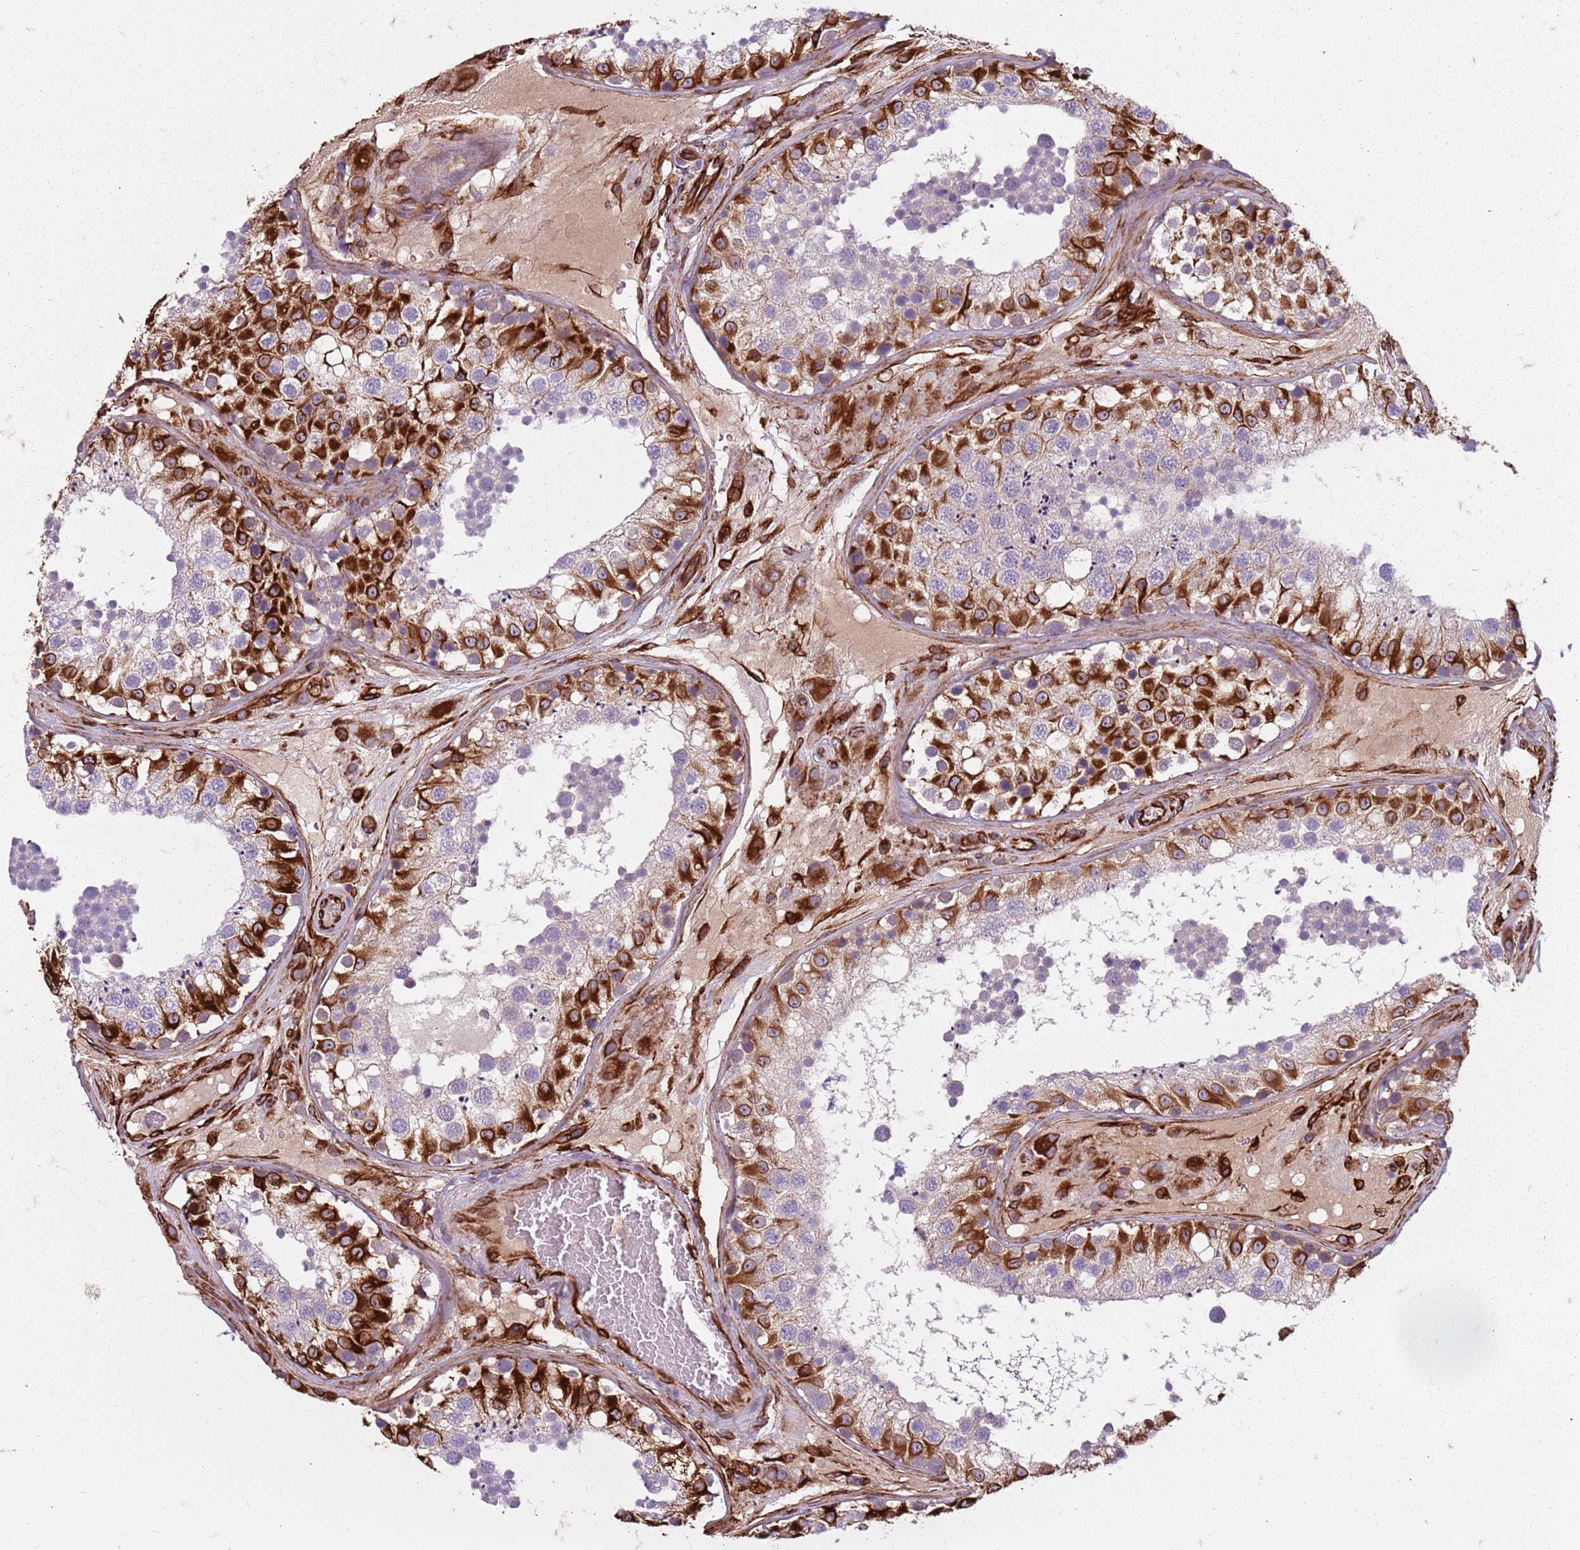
{"staining": {"intensity": "strong", "quantity": "25%-75%", "location": "cytoplasmic/membranous"}, "tissue": "testis", "cell_type": "Cells in seminiferous ducts", "image_type": "normal", "snomed": [{"axis": "morphology", "description": "Normal tissue, NOS"}, {"axis": "topography", "description": "Testis"}], "caption": "This is a photomicrograph of immunohistochemistry (IHC) staining of normal testis, which shows strong expression in the cytoplasmic/membranous of cells in seminiferous ducts.", "gene": "TAS2R38", "patient": {"sex": "male", "age": 26}}